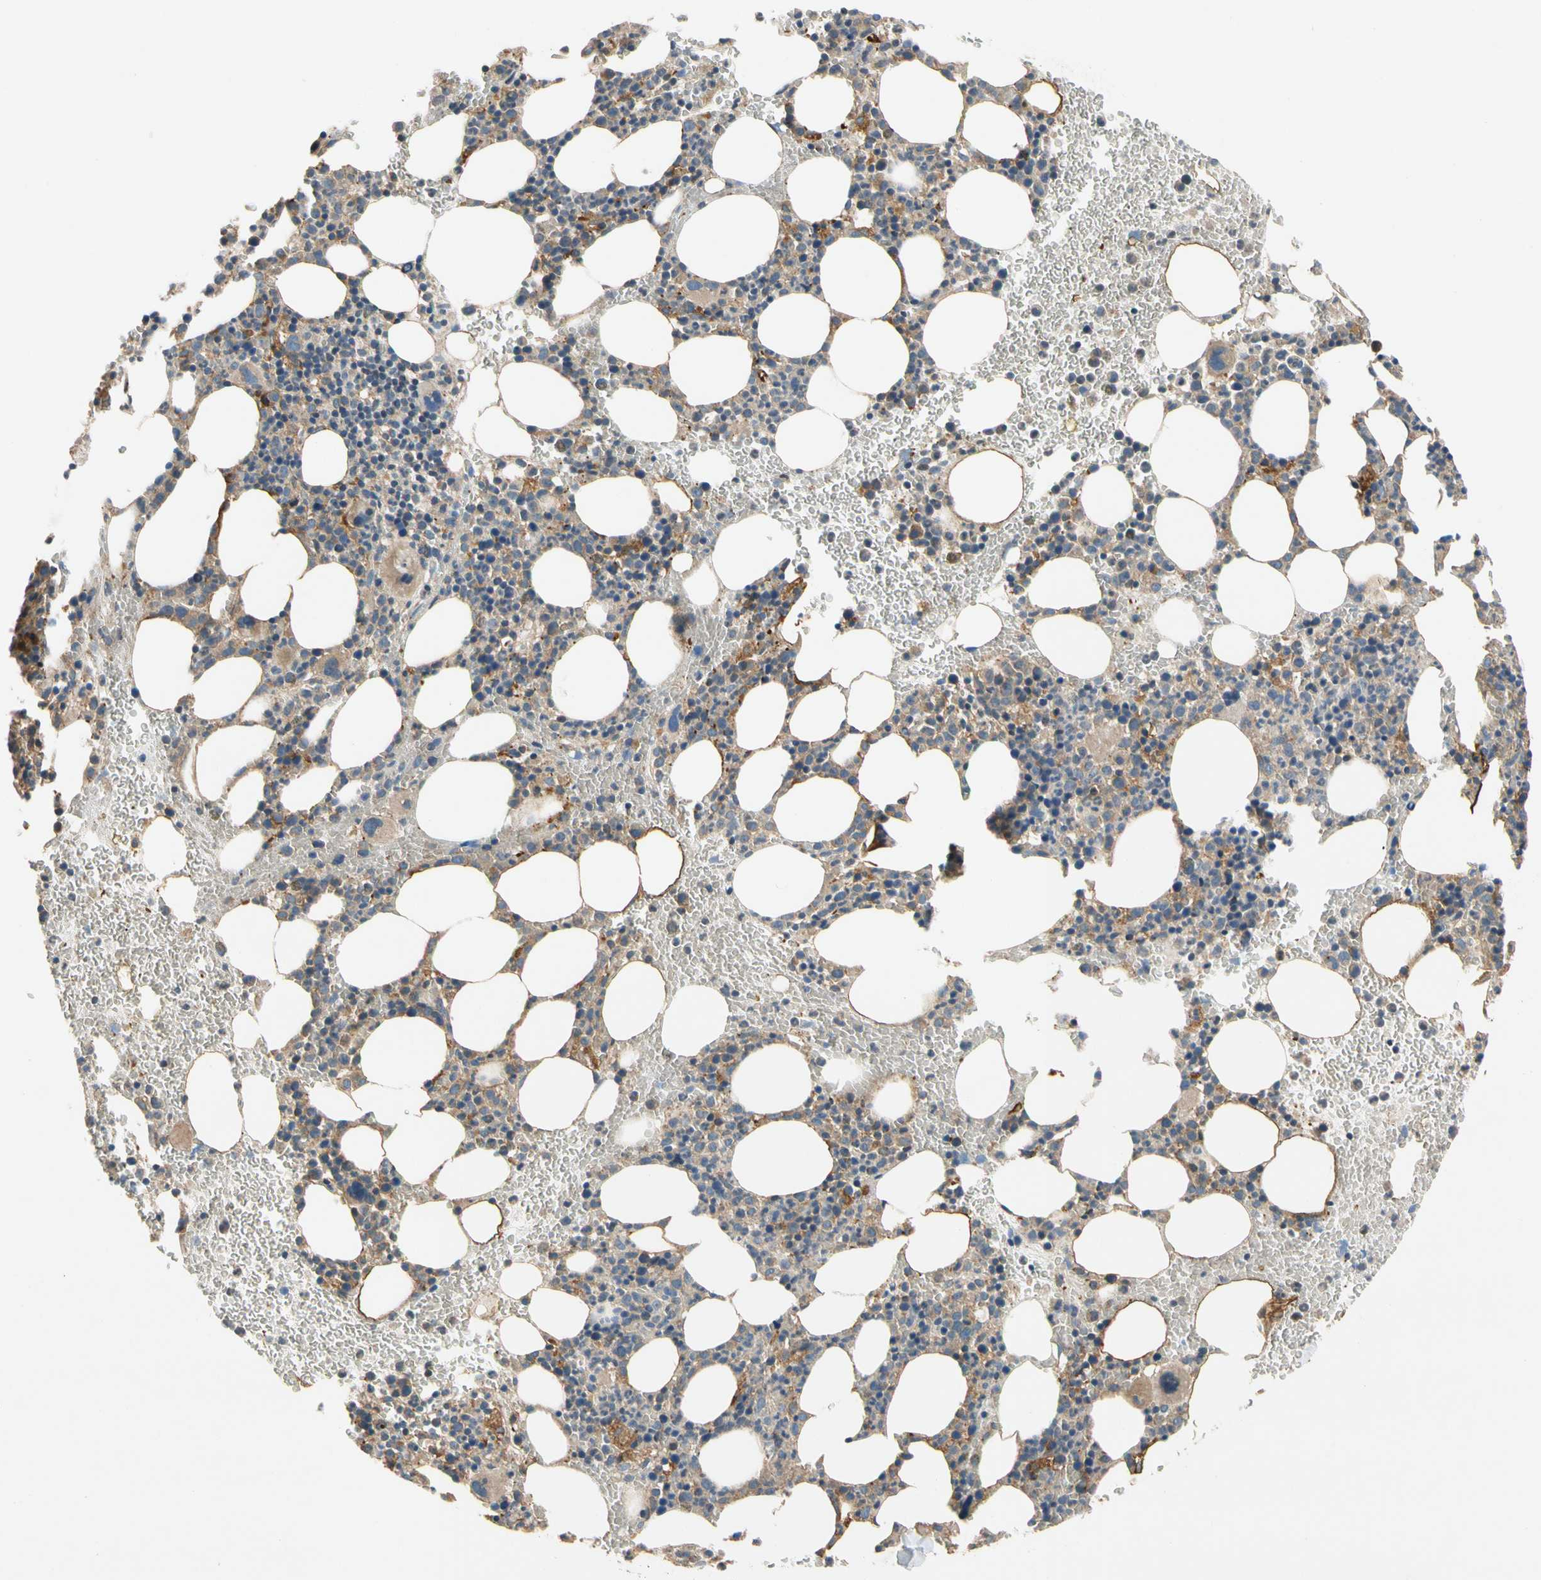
{"staining": {"intensity": "weak", "quantity": "25%-75%", "location": "cytoplasmic/membranous"}, "tissue": "bone marrow", "cell_type": "Hematopoietic cells", "image_type": "normal", "snomed": [{"axis": "morphology", "description": "Normal tissue, NOS"}, {"axis": "morphology", "description": "Inflammation, NOS"}, {"axis": "topography", "description": "Bone marrow"}], "caption": "IHC micrograph of unremarkable bone marrow stained for a protein (brown), which demonstrates low levels of weak cytoplasmic/membranous positivity in about 25%-75% of hematopoietic cells.", "gene": "USP12", "patient": {"sex": "female", "age": 54}}